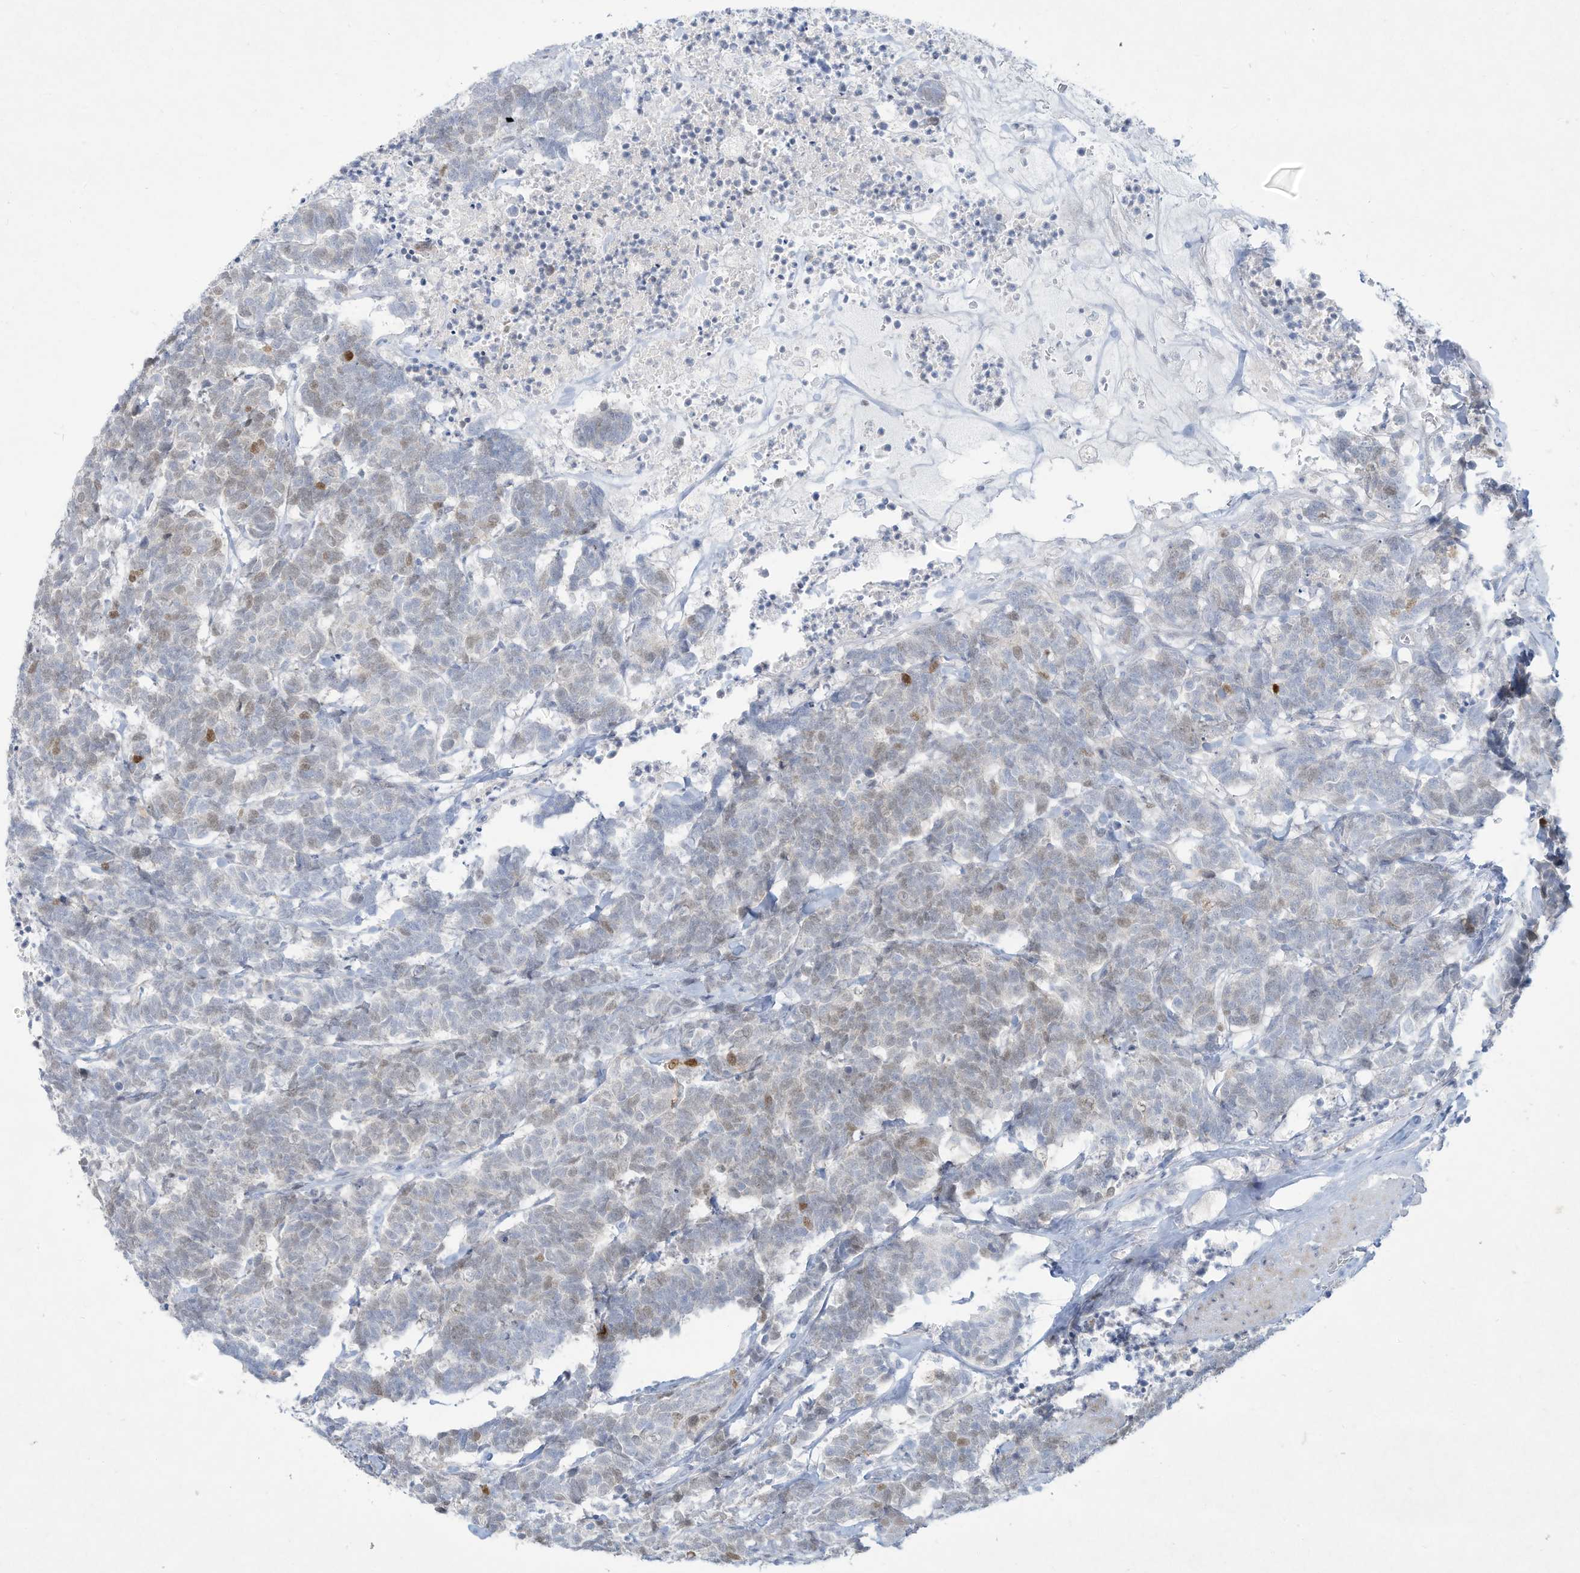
{"staining": {"intensity": "moderate", "quantity": "<25%", "location": "nuclear"}, "tissue": "carcinoid", "cell_type": "Tumor cells", "image_type": "cancer", "snomed": [{"axis": "morphology", "description": "Carcinoma, NOS"}, {"axis": "morphology", "description": "Carcinoid, malignant, NOS"}, {"axis": "topography", "description": "Urinary bladder"}], "caption": "Brown immunohistochemical staining in human carcinoid (malignant) demonstrates moderate nuclear expression in about <25% of tumor cells. (Brightfield microscopy of DAB IHC at high magnification).", "gene": "PAX6", "patient": {"sex": "male", "age": 57}}